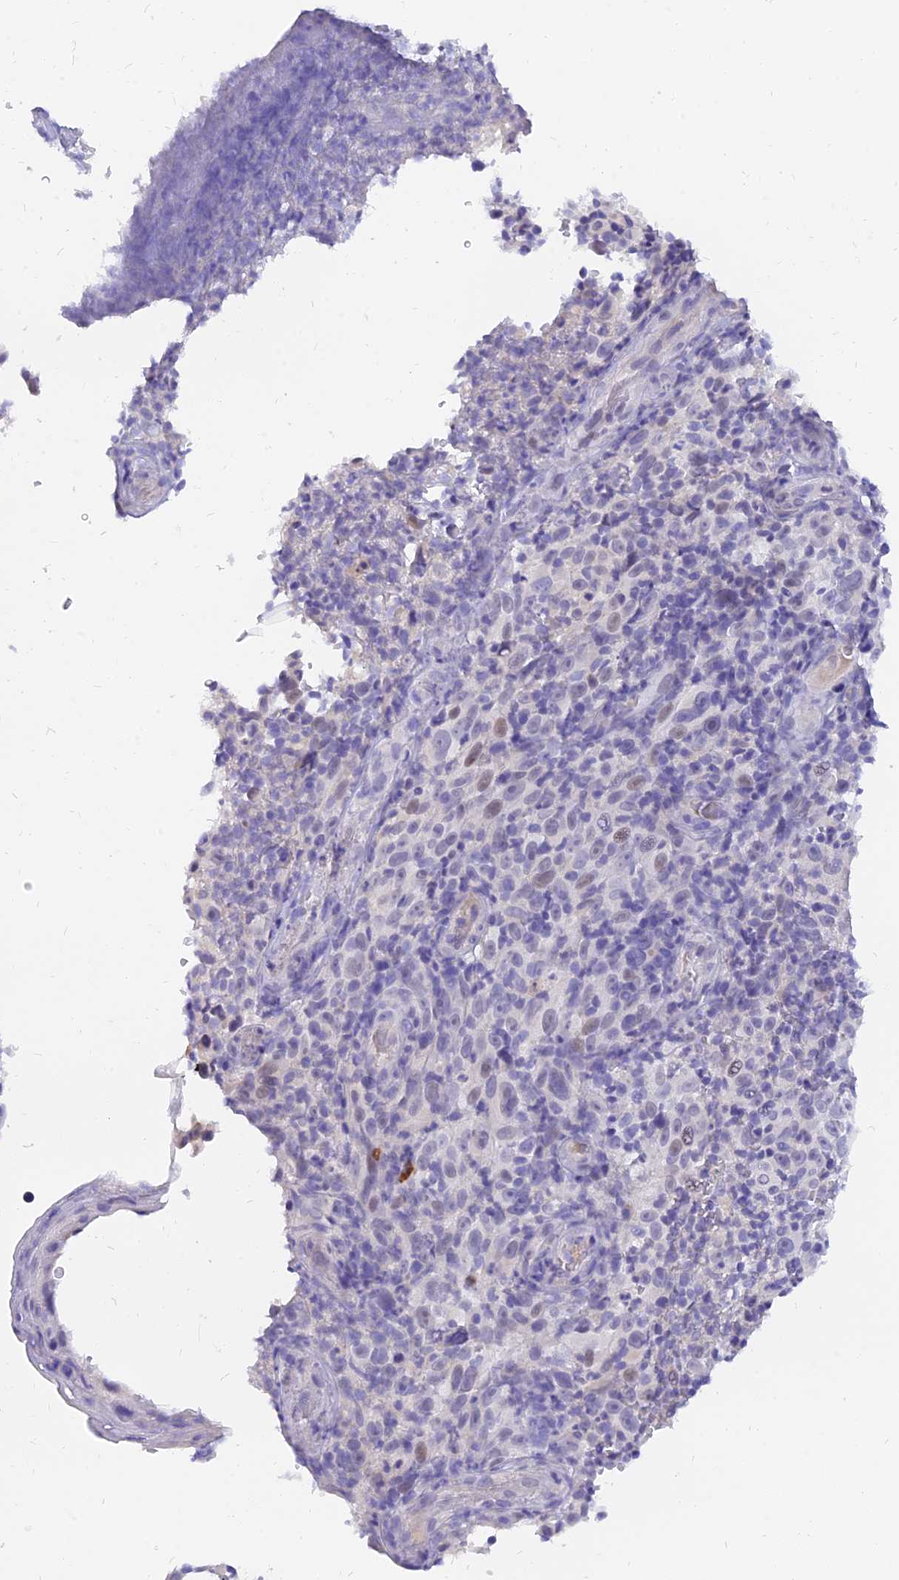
{"staining": {"intensity": "negative", "quantity": "none", "location": "none"}, "tissue": "melanoma", "cell_type": "Tumor cells", "image_type": "cancer", "snomed": [{"axis": "morphology", "description": "Malignant melanoma, NOS"}, {"axis": "topography", "description": "Skin"}], "caption": "Histopathology image shows no significant protein positivity in tumor cells of malignant melanoma. (DAB immunohistochemistry, high magnification).", "gene": "TMEM161B", "patient": {"sex": "female", "age": 82}}